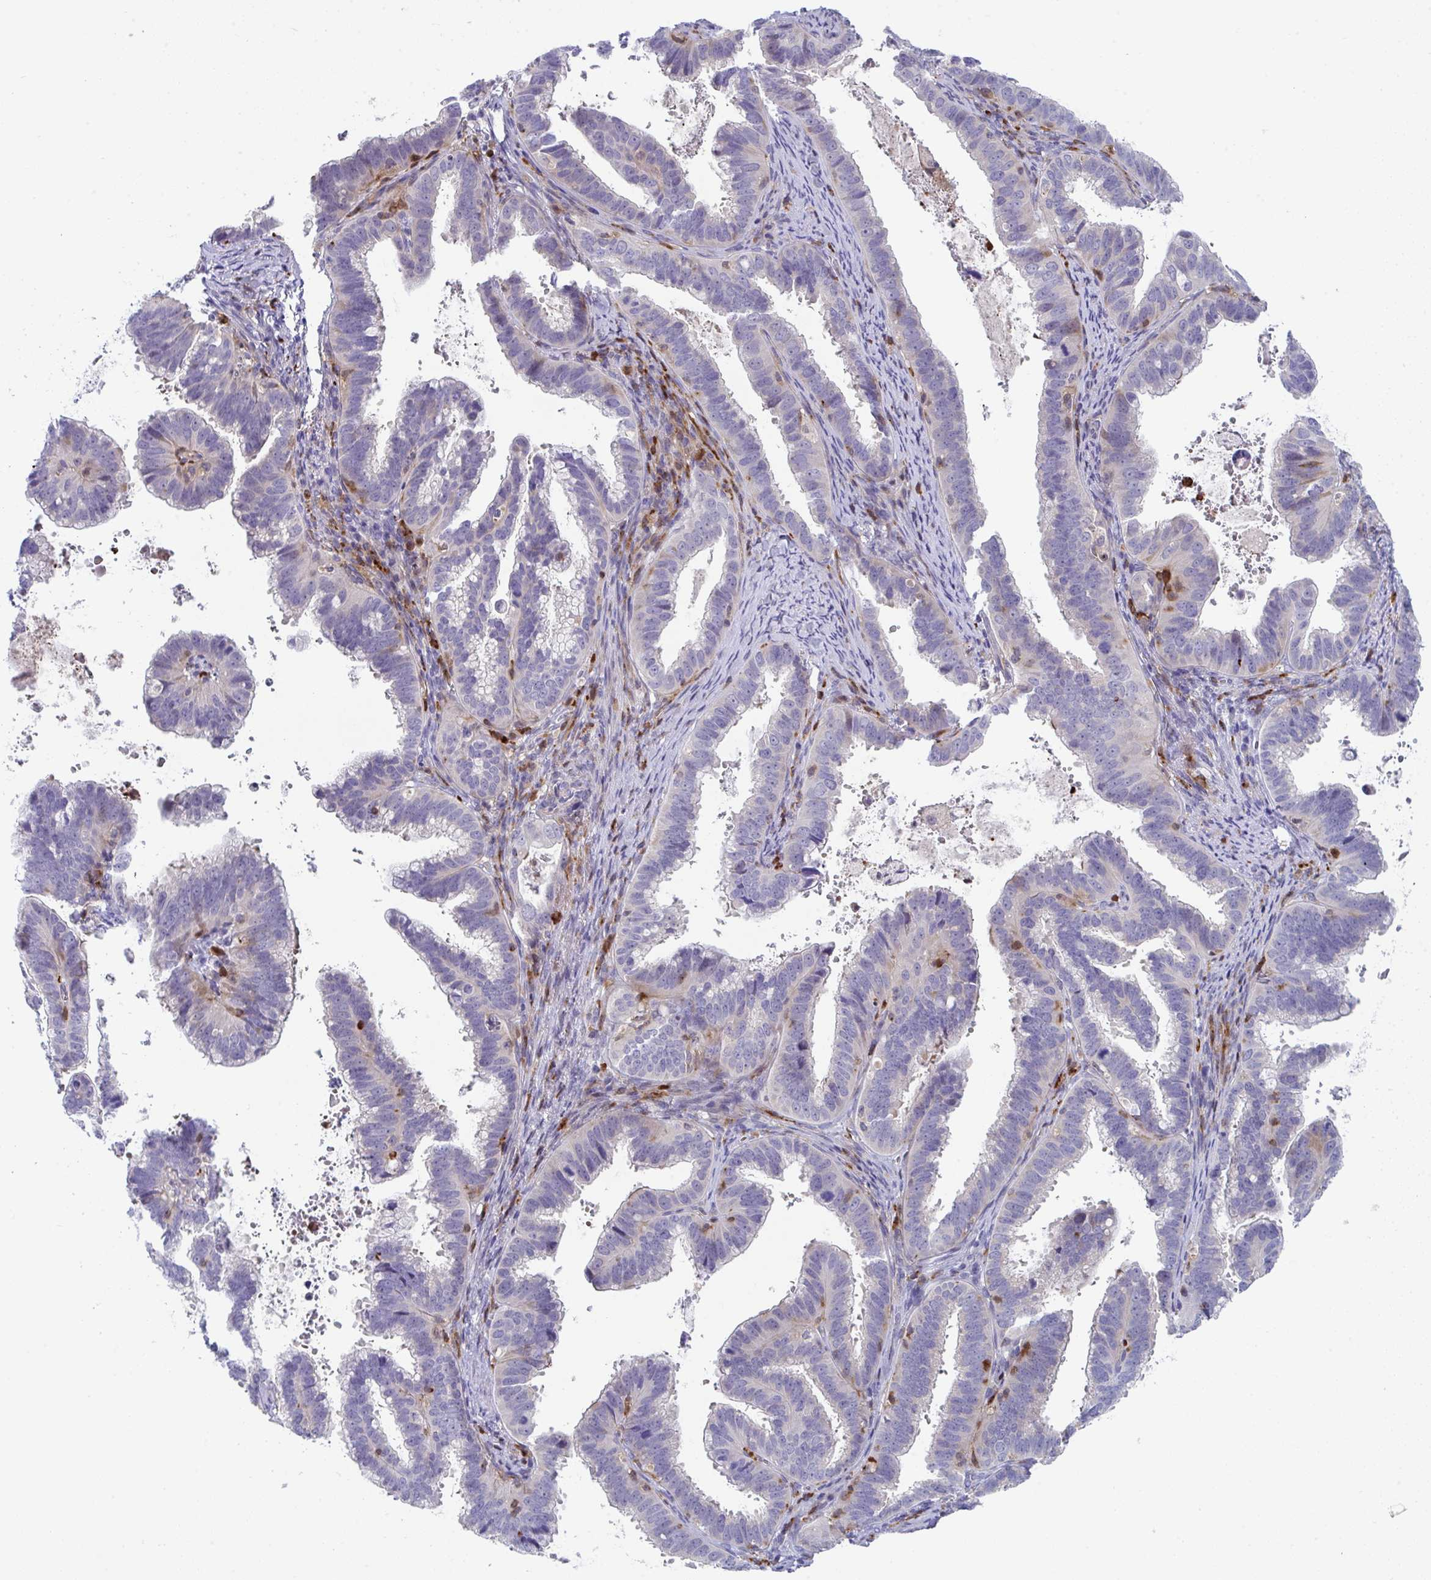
{"staining": {"intensity": "negative", "quantity": "none", "location": "none"}, "tissue": "cervical cancer", "cell_type": "Tumor cells", "image_type": "cancer", "snomed": [{"axis": "morphology", "description": "Adenocarcinoma, NOS"}, {"axis": "topography", "description": "Cervix"}], "caption": "A high-resolution image shows immunohistochemistry (IHC) staining of cervical cancer (adenocarcinoma), which demonstrates no significant expression in tumor cells.", "gene": "AOC2", "patient": {"sex": "female", "age": 61}}